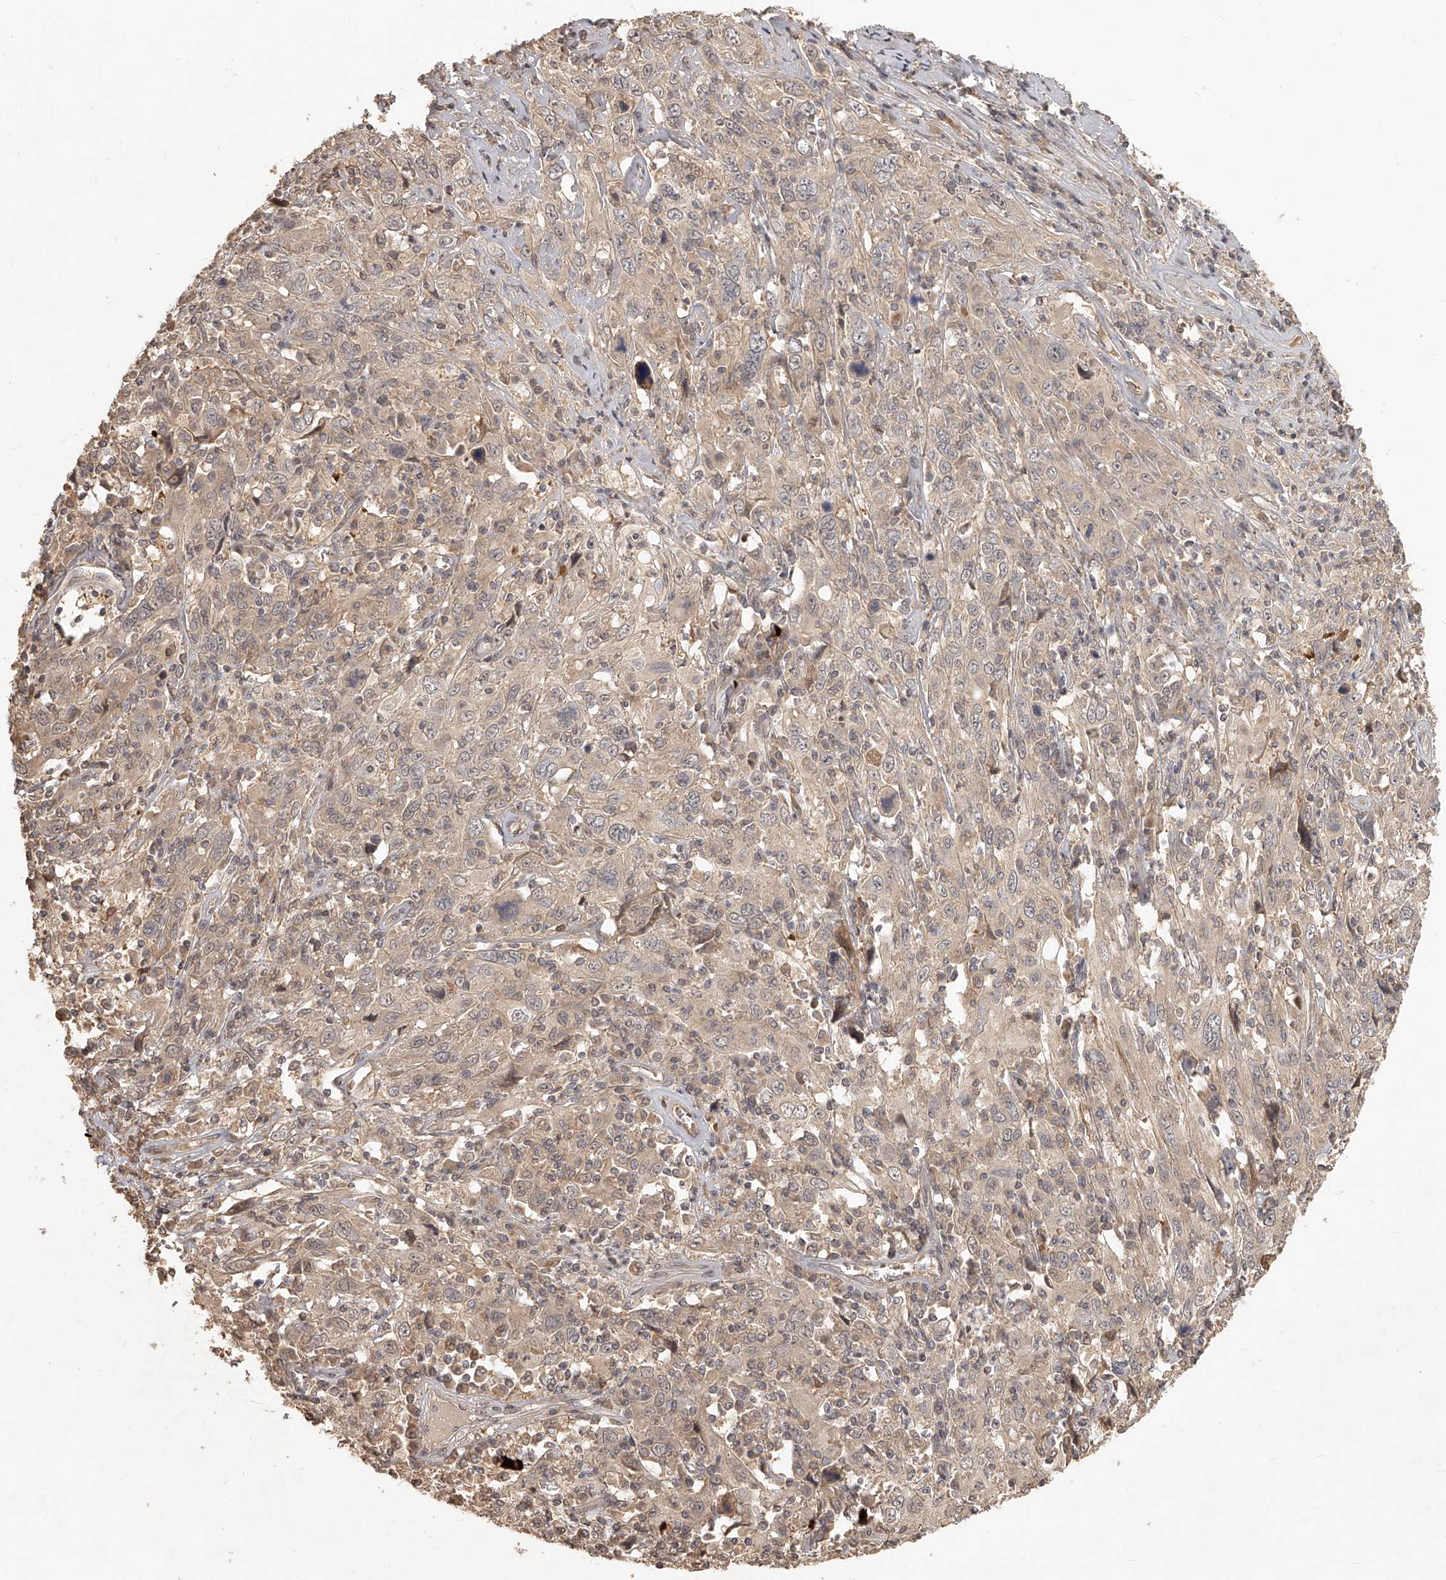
{"staining": {"intensity": "weak", "quantity": "25%-75%", "location": "cytoplasmic/membranous,nuclear"}, "tissue": "cervical cancer", "cell_type": "Tumor cells", "image_type": "cancer", "snomed": [{"axis": "morphology", "description": "Squamous cell carcinoma, NOS"}, {"axis": "topography", "description": "Cervix"}], "caption": "IHC staining of cervical squamous cell carcinoma, which exhibits low levels of weak cytoplasmic/membranous and nuclear positivity in approximately 25%-75% of tumor cells indicating weak cytoplasmic/membranous and nuclear protein staining. The staining was performed using DAB (3,3'-diaminobenzidine) (brown) for protein detection and nuclei were counterstained in hematoxylin (blue).", "gene": "SLC37A1", "patient": {"sex": "female", "age": 46}}